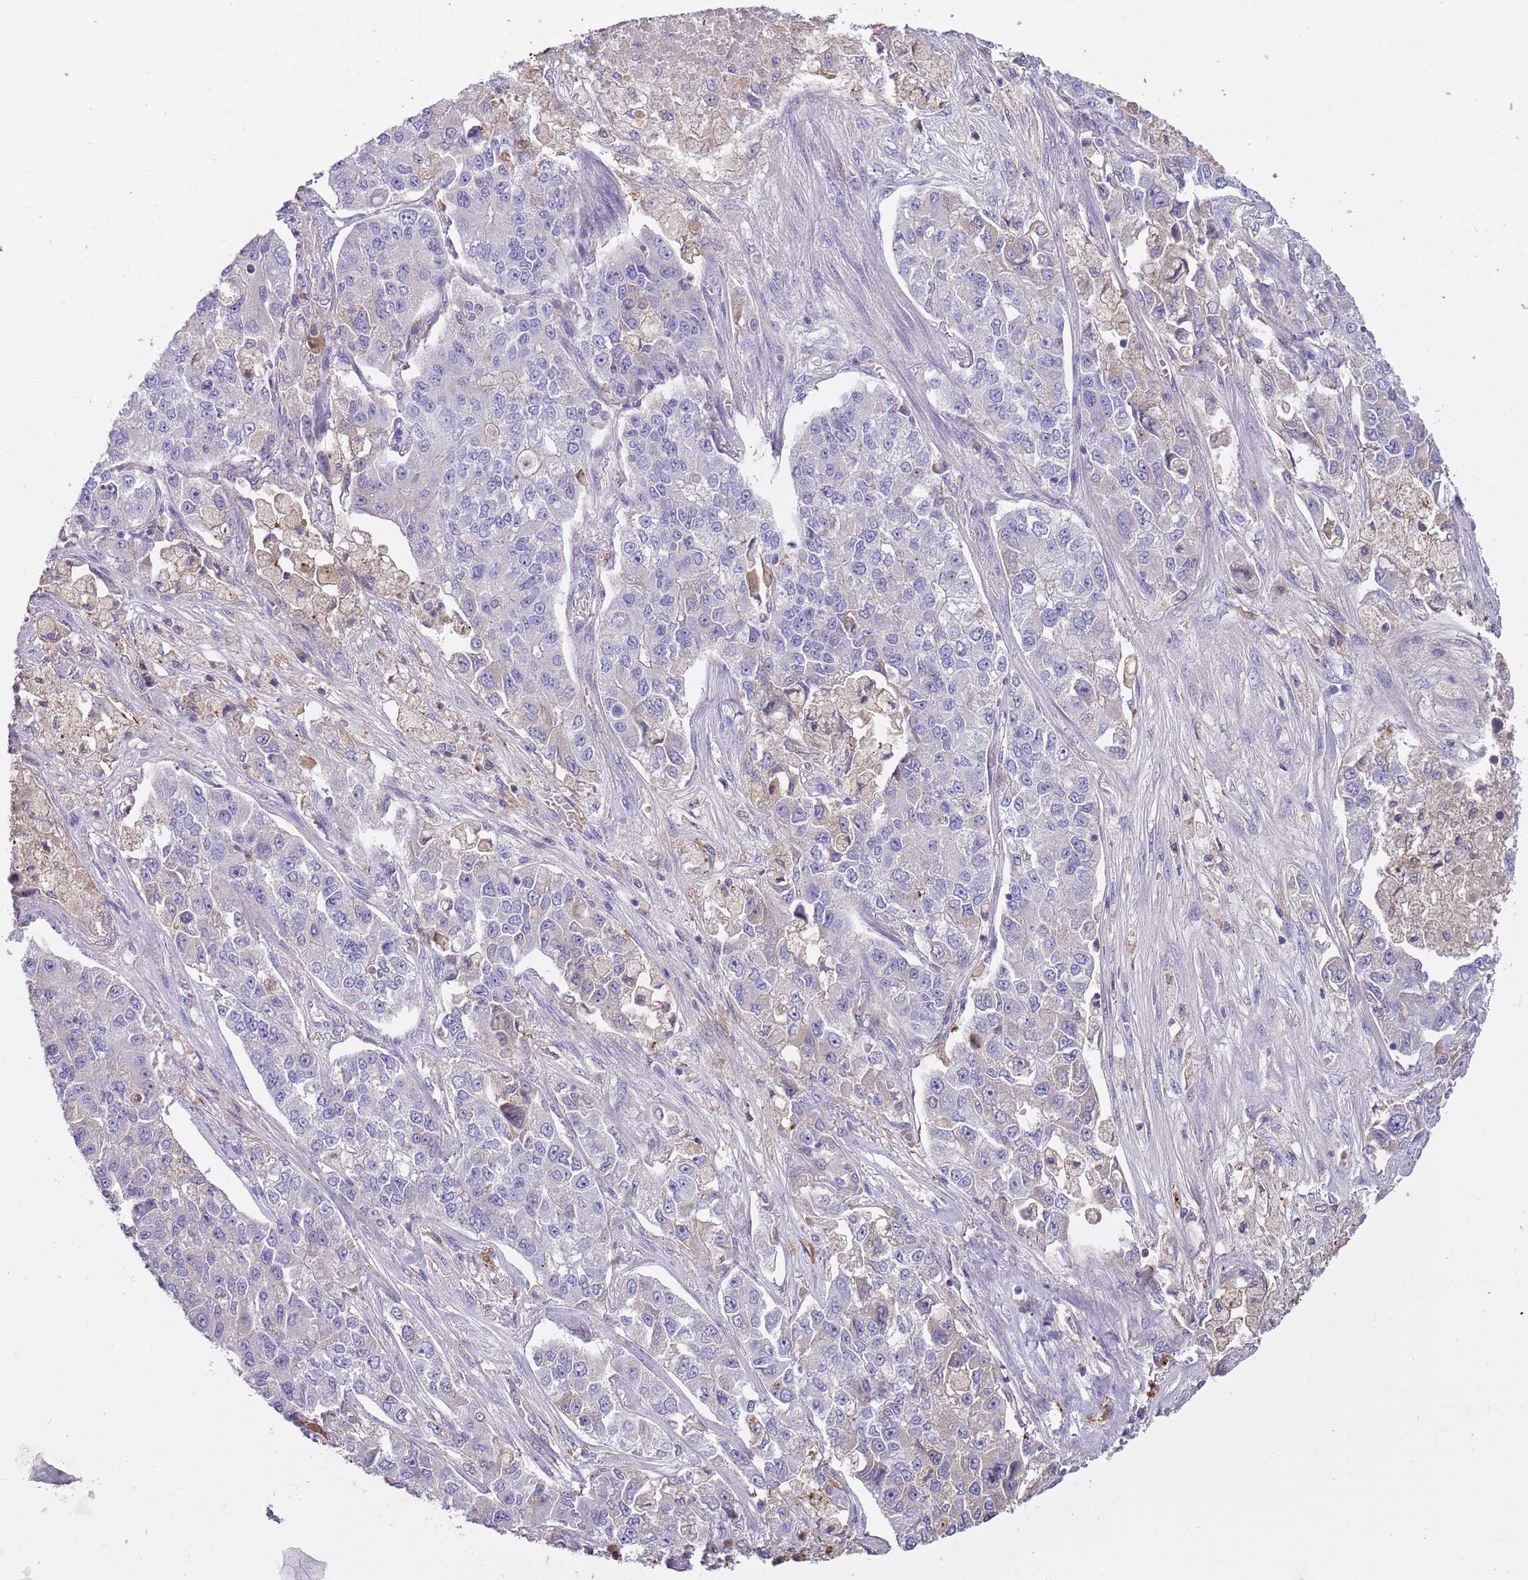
{"staining": {"intensity": "negative", "quantity": "none", "location": "none"}, "tissue": "lung cancer", "cell_type": "Tumor cells", "image_type": "cancer", "snomed": [{"axis": "morphology", "description": "Adenocarcinoma, NOS"}, {"axis": "topography", "description": "Lung"}], "caption": "IHC of lung cancer (adenocarcinoma) shows no staining in tumor cells.", "gene": "HES3", "patient": {"sex": "male", "age": 49}}